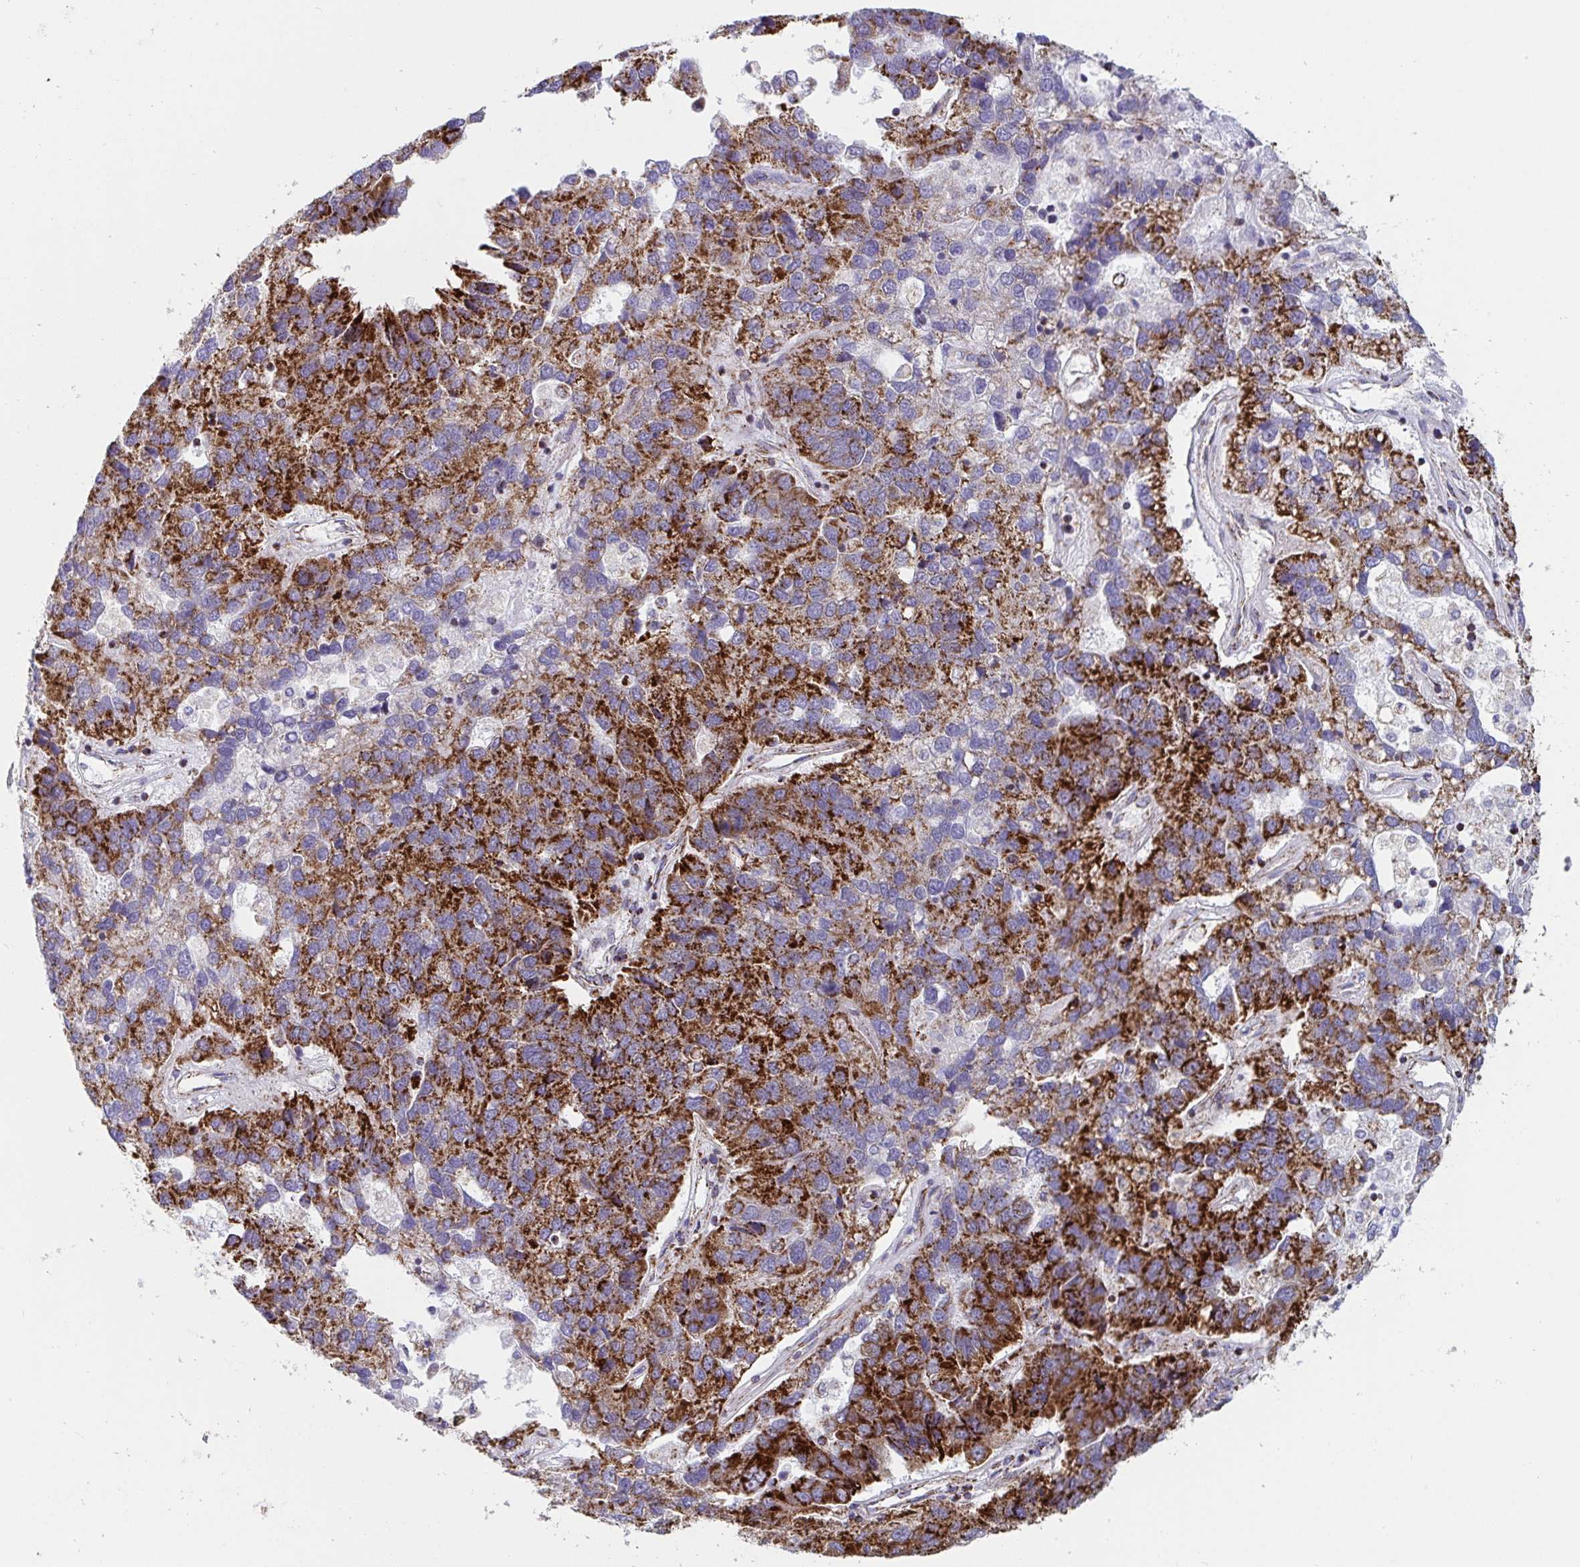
{"staining": {"intensity": "strong", "quantity": ">75%", "location": "cytoplasmic/membranous"}, "tissue": "pancreatic cancer", "cell_type": "Tumor cells", "image_type": "cancer", "snomed": [{"axis": "morphology", "description": "Adenocarcinoma, NOS"}, {"axis": "topography", "description": "Pancreas"}], "caption": "The immunohistochemical stain labels strong cytoplasmic/membranous staining in tumor cells of pancreatic cancer tissue. The staining is performed using DAB brown chromogen to label protein expression. The nuclei are counter-stained blue using hematoxylin.", "gene": "ATP5MJ", "patient": {"sex": "female", "age": 61}}